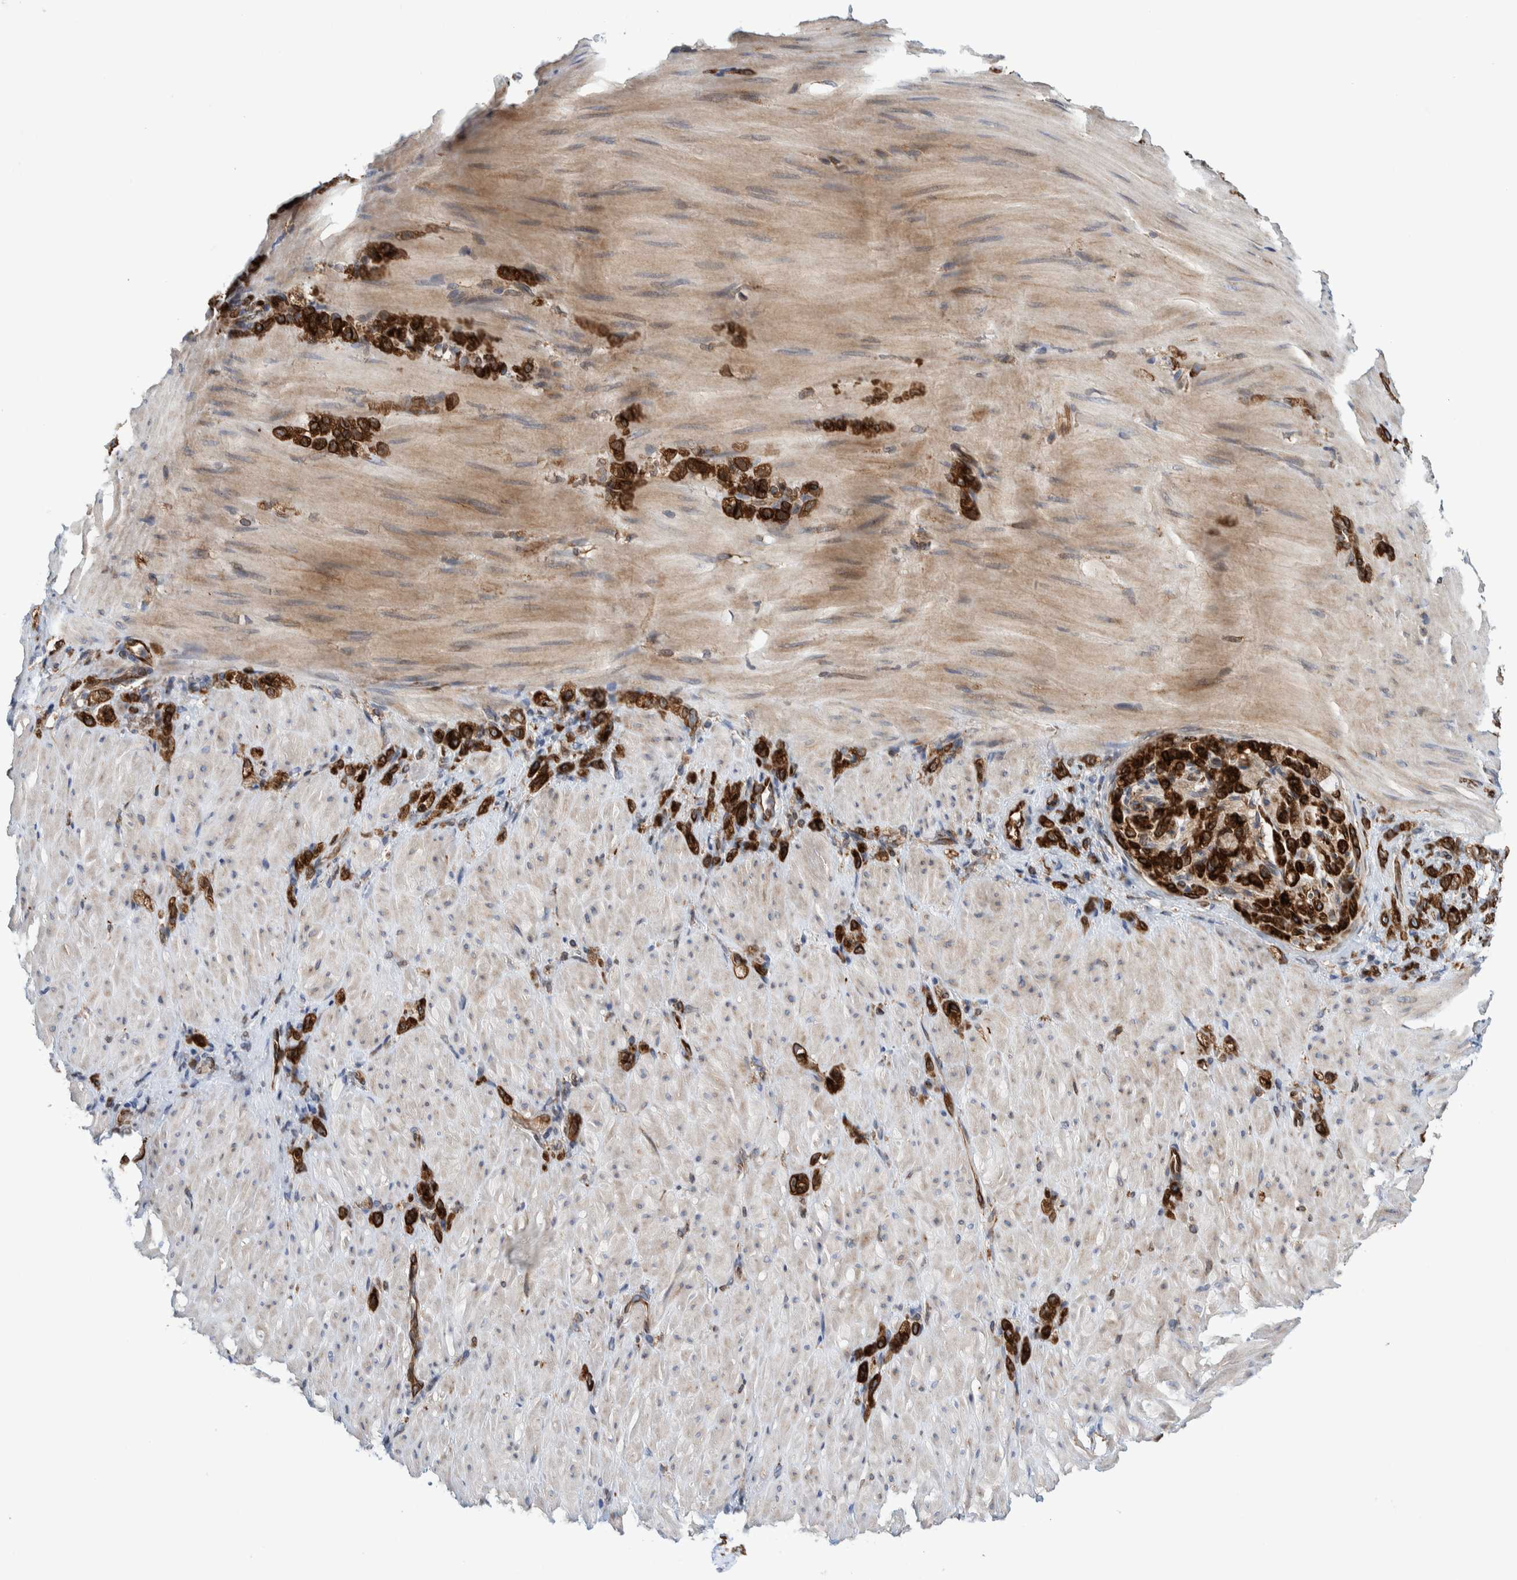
{"staining": {"intensity": "strong", "quantity": ">75%", "location": "cytoplasmic/membranous"}, "tissue": "stomach cancer", "cell_type": "Tumor cells", "image_type": "cancer", "snomed": [{"axis": "morphology", "description": "Normal tissue, NOS"}, {"axis": "morphology", "description": "Adenocarcinoma, NOS"}, {"axis": "topography", "description": "Stomach"}], "caption": "Immunohistochemistry (IHC) image of neoplastic tissue: human stomach cancer (adenocarcinoma) stained using immunohistochemistry exhibits high levels of strong protein expression localized specifically in the cytoplasmic/membranous of tumor cells, appearing as a cytoplasmic/membranous brown color.", "gene": "THEM6", "patient": {"sex": "male", "age": 82}}